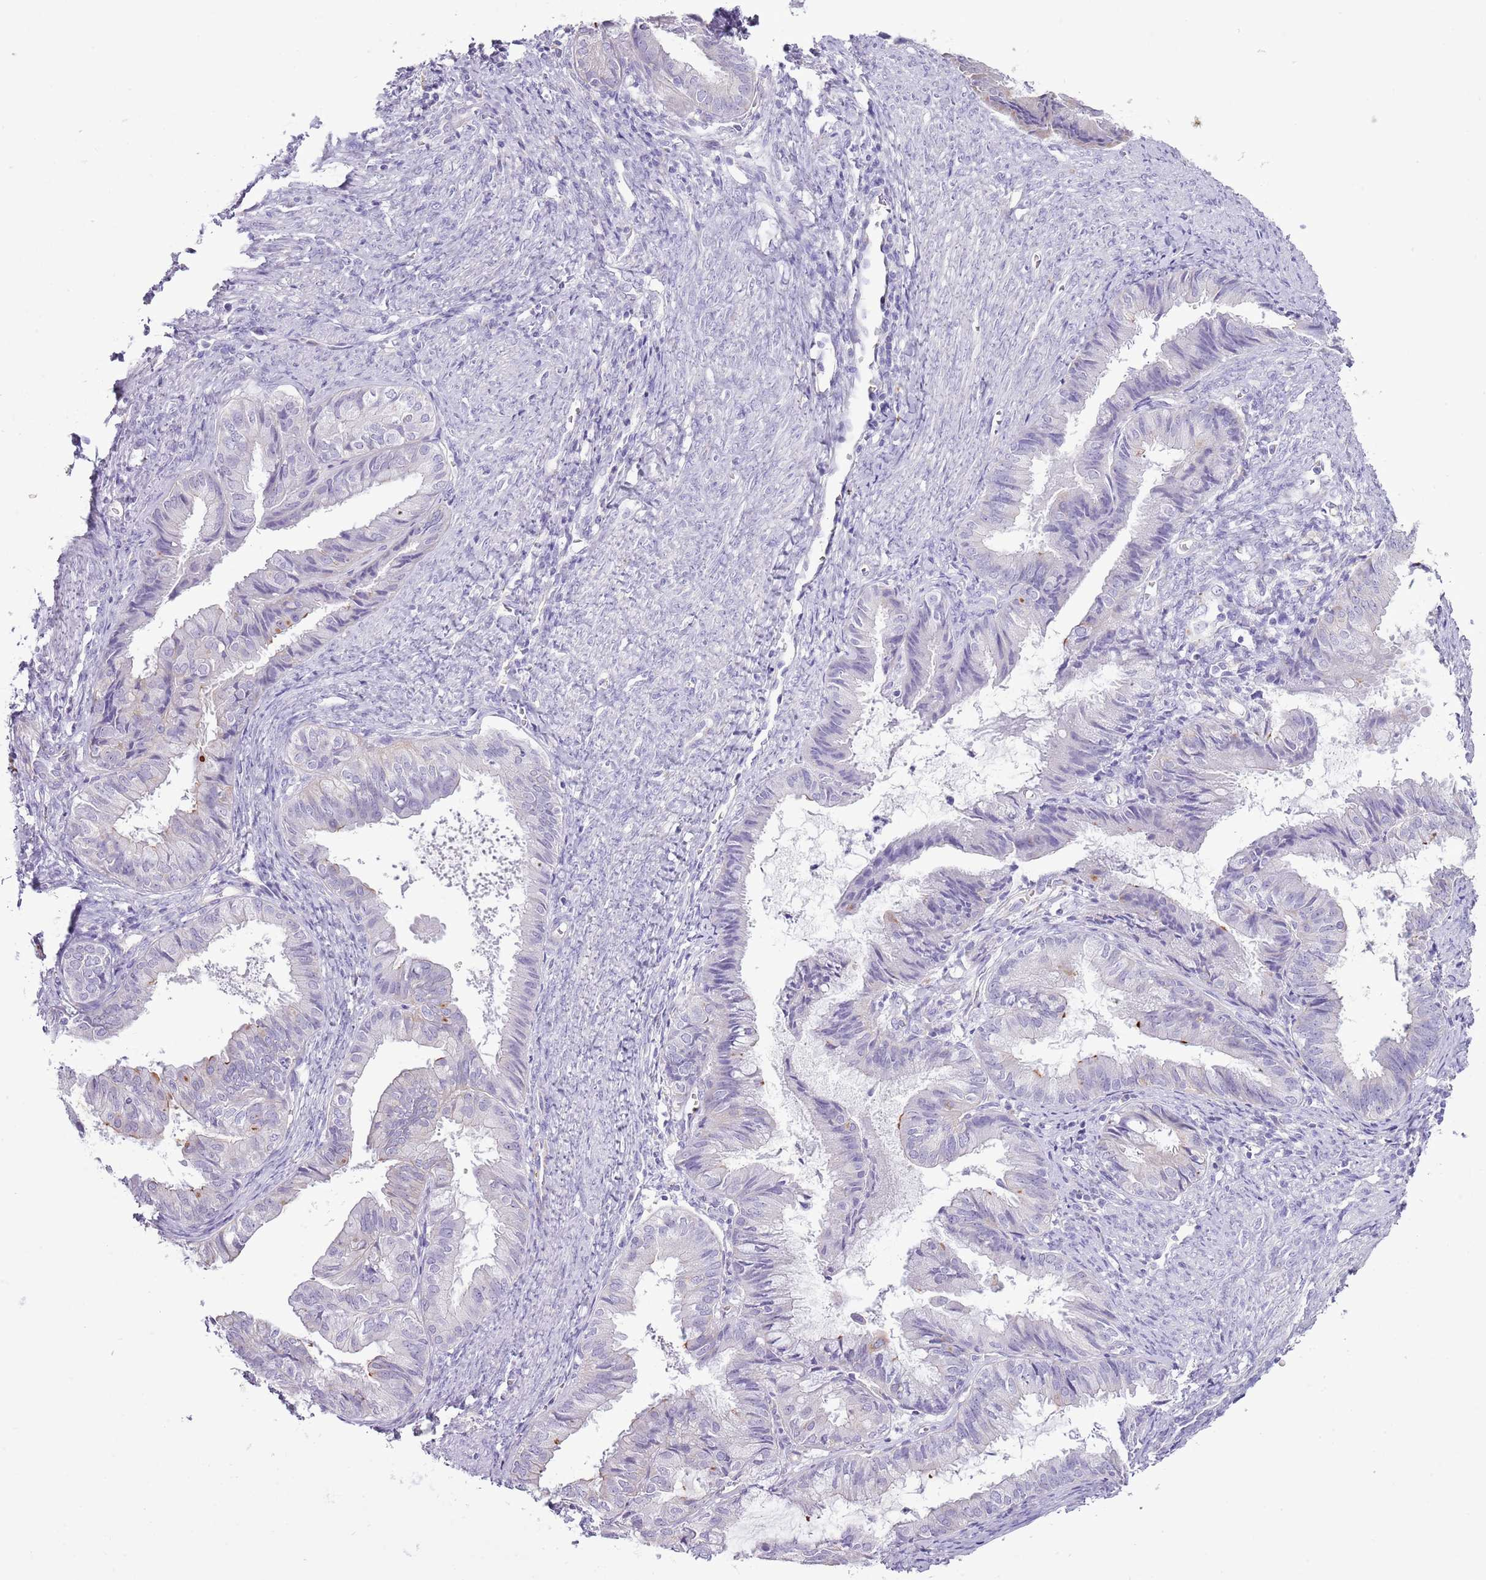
{"staining": {"intensity": "negative", "quantity": "none", "location": "none"}, "tissue": "endometrial cancer", "cell_type": "Tumor cells", "image_type": "cancer", "snomed": [{"axis": "morphology", "description": "Adenocarcinoma, NOS"}, {"axis": "topography", "description": "Endometrium"}], "caption": "Immunohistochemistry histopathology image of neoplastic tissue: adenocarcinoma (endometrial) stained with DAB (3,3'-diaminobenzidine) reveals no significant protein positivity in tumor cells. The staining was performed using DAB (3,3'-diaminobenzidine) to visualize the protein expression in brown, while the nuclei were stained in blue with hematoxylin (Magnification: 20x).", "gene": "SLC23A1", "patient": {"sex": "female", "age": 86}}